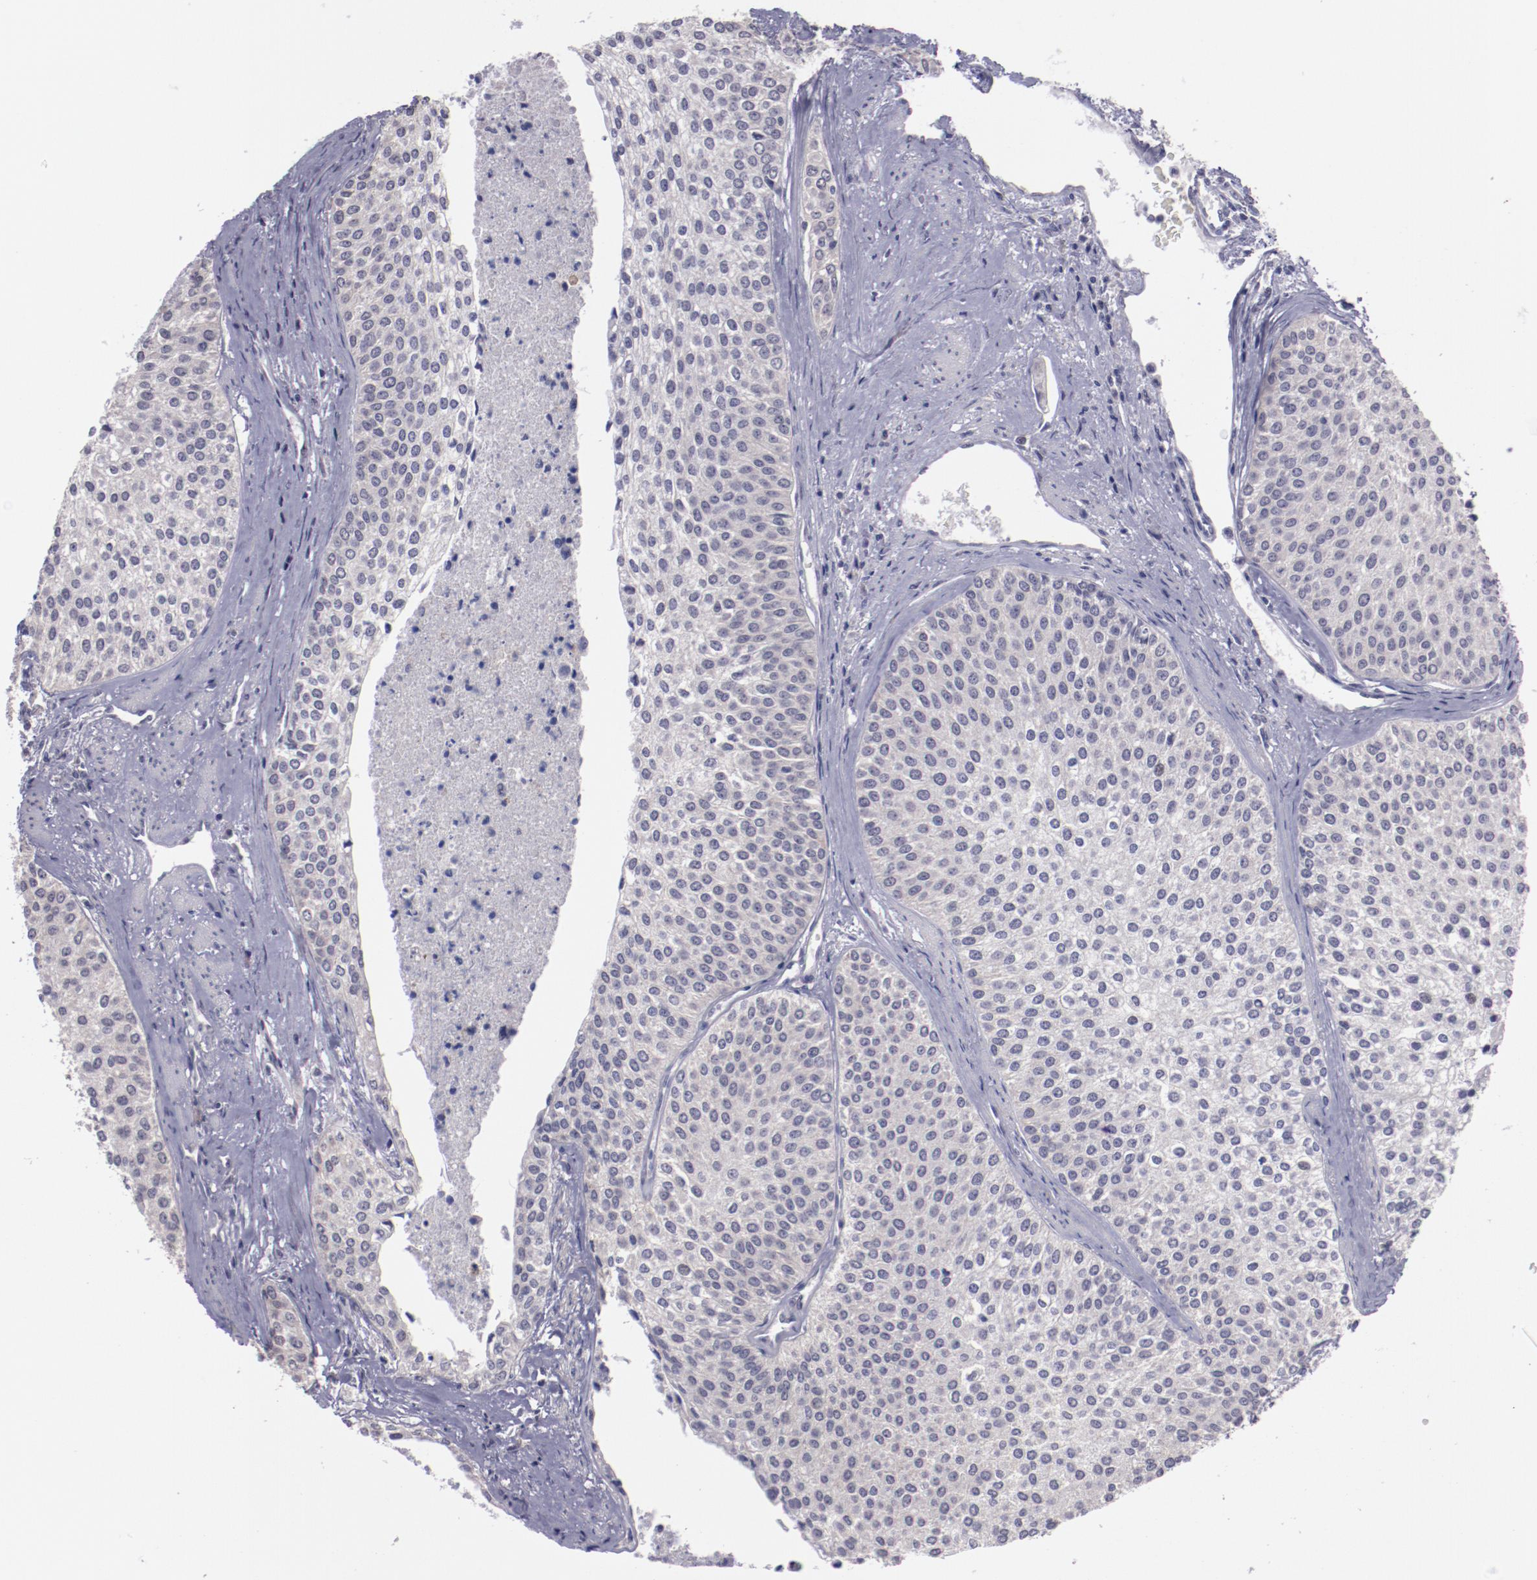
{"staining": {"intensity": "negative", "quantity": "none", "location": "none"}, "tissue": "urothelial cancer", "cell_type": "Tumor cells", "image_type": "cancer", "snomed": [{"axis": "morphology", "description": "Urothelial carcinoma, Low grade"}, {"axis": "topography", "description": "Urinary bladder"}], "caption": "DAB (3,3'-diaminobenzidine) immunohistochemical staining of urothelial cancer exhibits no significant expression in tumor cells. (DAB immunohistochemistry with hematoxylin counter stain).", "gene": "NRXN3", "patient": {"sex": "female", "age": 73}}